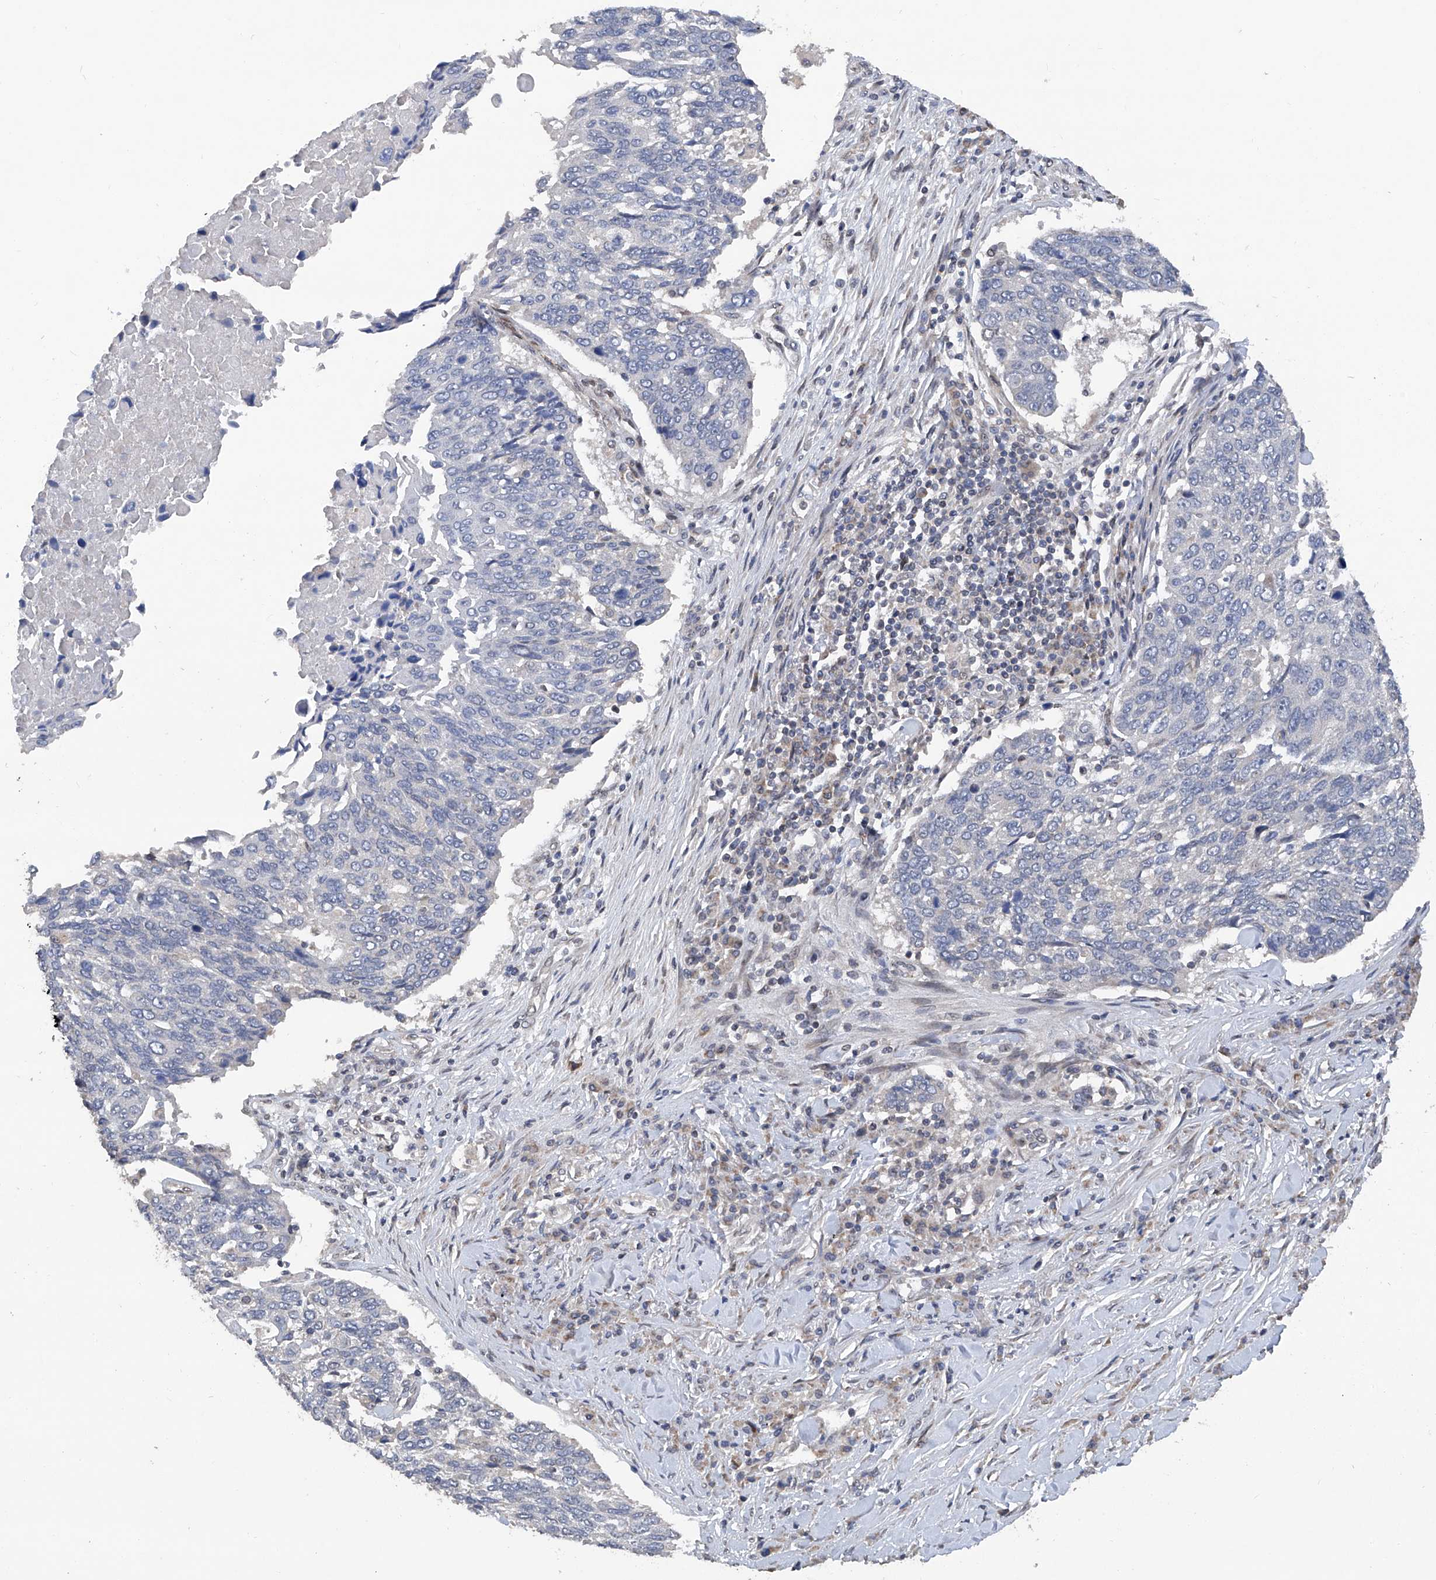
{"staining": {"intensity": "negative", "quantity": "none", "location": "none"}, "tissue": "lung cancer", "cell_type": "Tumor cells", "image_type": "cancer", "snomed": [{"axis": "morphology", "description": "Squamous cell carcinoma, NOS"}, {"axis": "topography", "description": "Lung"}], "caption": "Histopathology image shows no significant protein staining in tumor cells of lung squamous cell carcinoma.", "gene": "BCKDHB", "patient": {"sex": "male", "age": 66}}